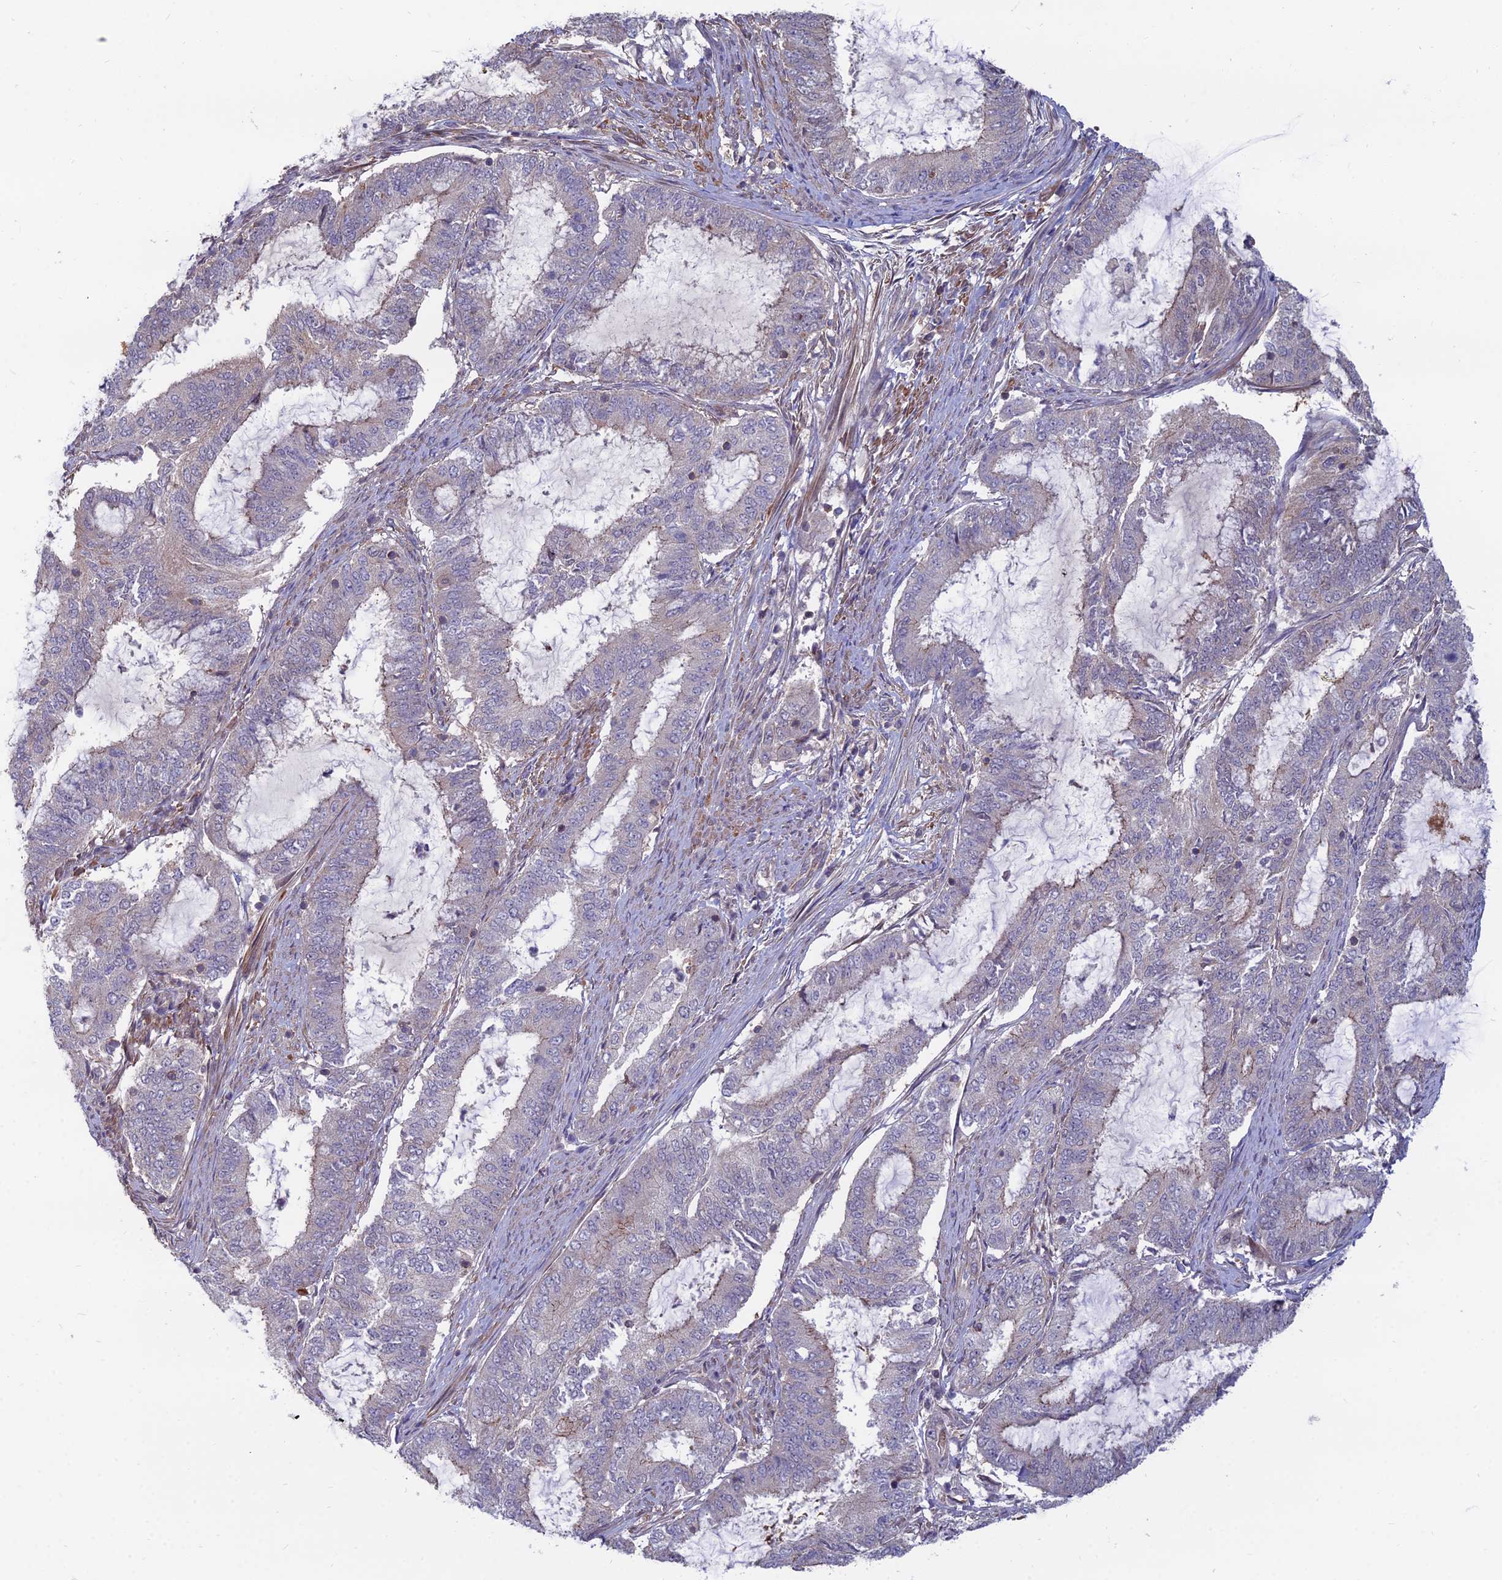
{"staining": {"intensity": "weak", "quantity": "<25%", "location": "cytoplasmic/membranous"}, "tissue": "endometrial cancer", "cell_type": "Tumor cells", "image_type": "cancer", "snomed": [{"axis": "morphology", "description": "Adenocarcinoma, NOS"}, {"axis": "topography", "description": "Endometrium"}], "caption": "High magnification brightfield microscopy of endometrial cancer stained with DAB (3,3'-diaminobenzidine) (brown) and counterstained with hematoxylin (blue): tumor cells show no significant staining.", "gene": "OPA3", "patient": {"sex": "female", "age": 51}}